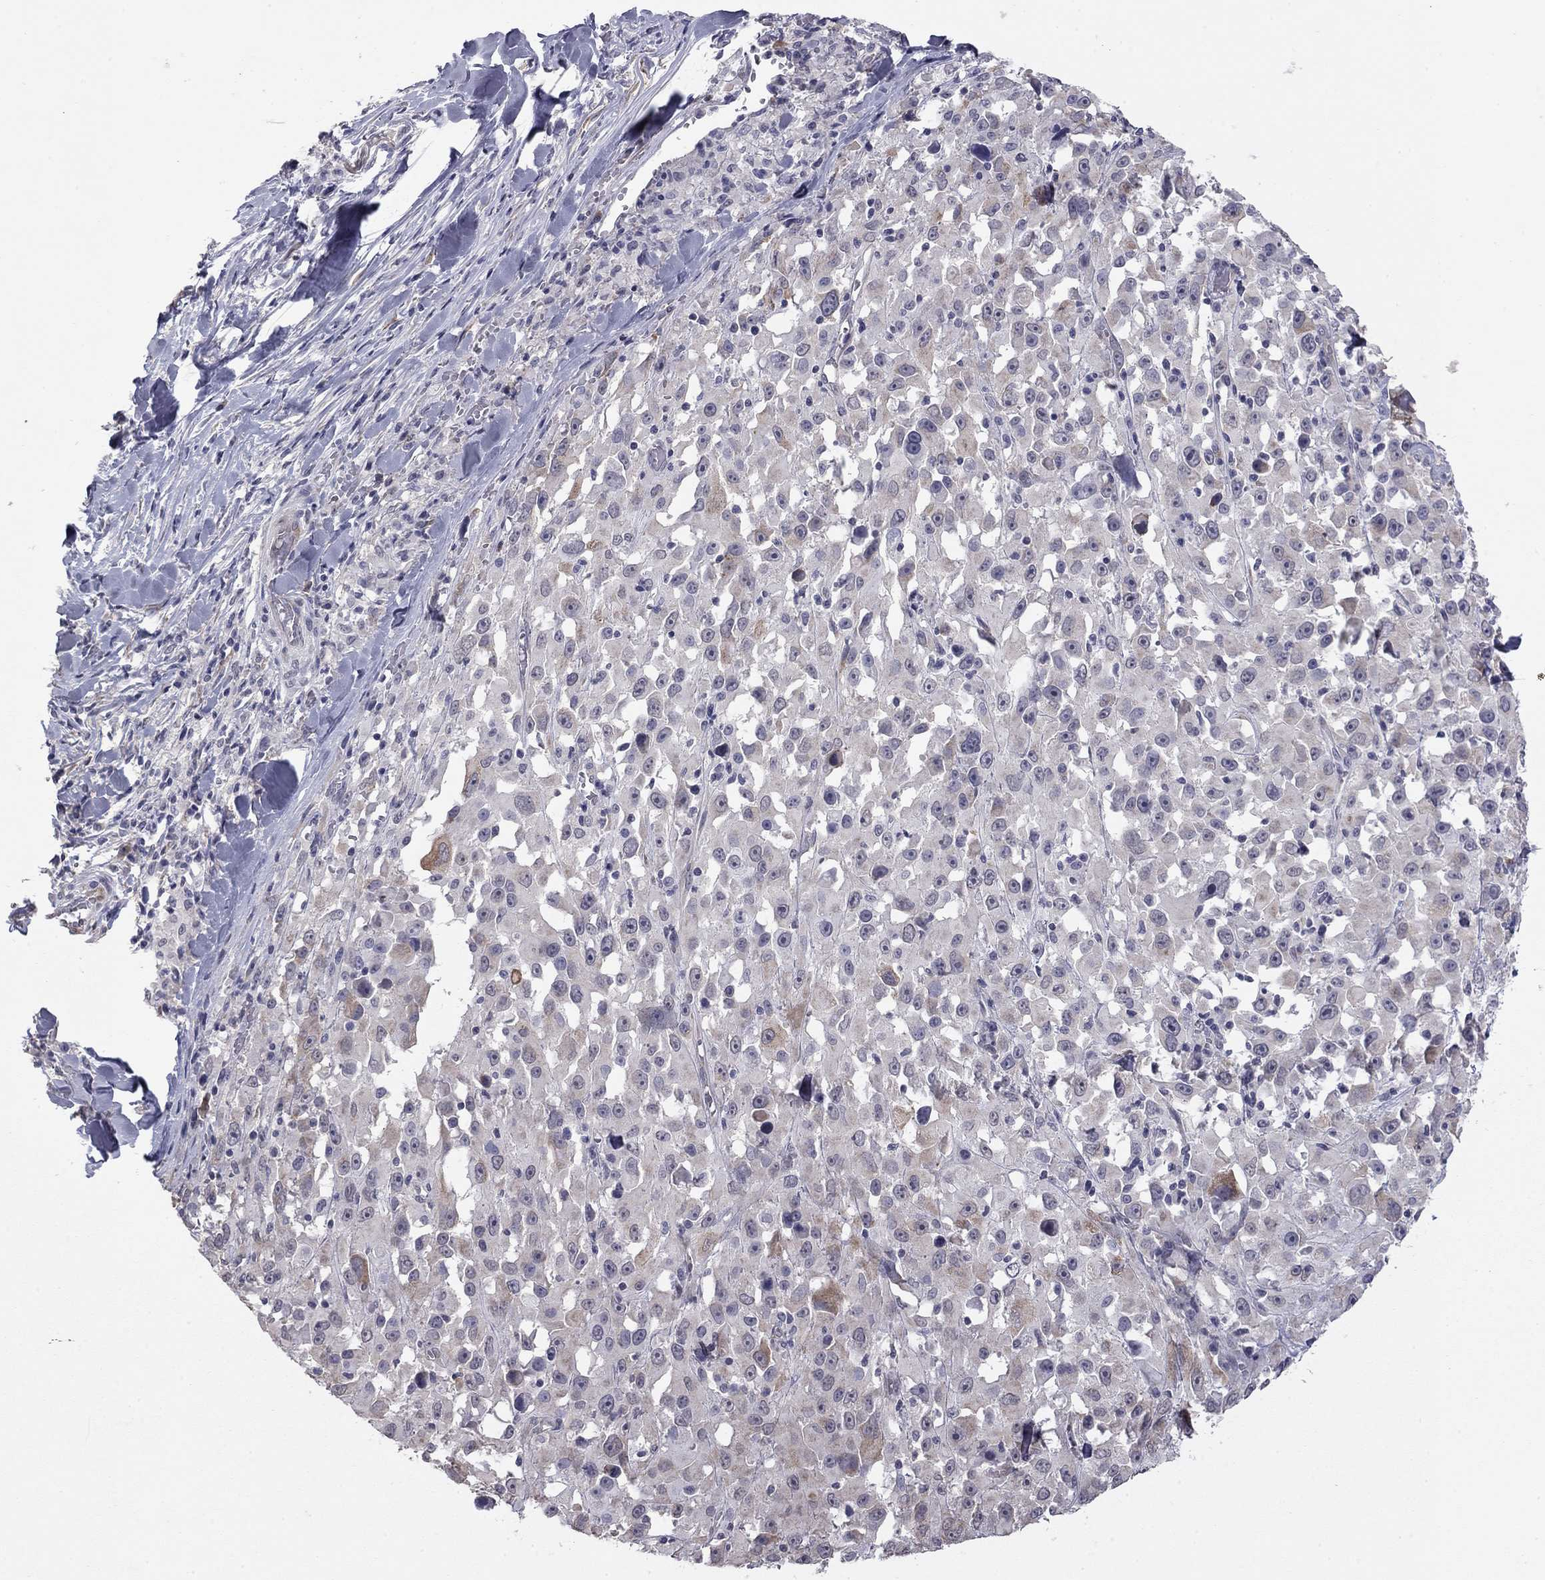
{"staining": {"intensity": "moderate", "quantity": "<25%", "location": "cytoplasmic/membranous"}, "tissue": "melanoma", "cell_type": "Tumor cells", "image_type": "cancer", "snomed": [{"axis": "morphology", "description": "Malignant melanoma, Metastatic site"}, {"axis": "topography", "description": "Lymph node"}], "caption": "Moderate cytoplasmic/membranous expression is present in about <25% of tumor cells in melanoma.", "gene": "PRRT2", "patient": {"sex": "male", "age": 50}}